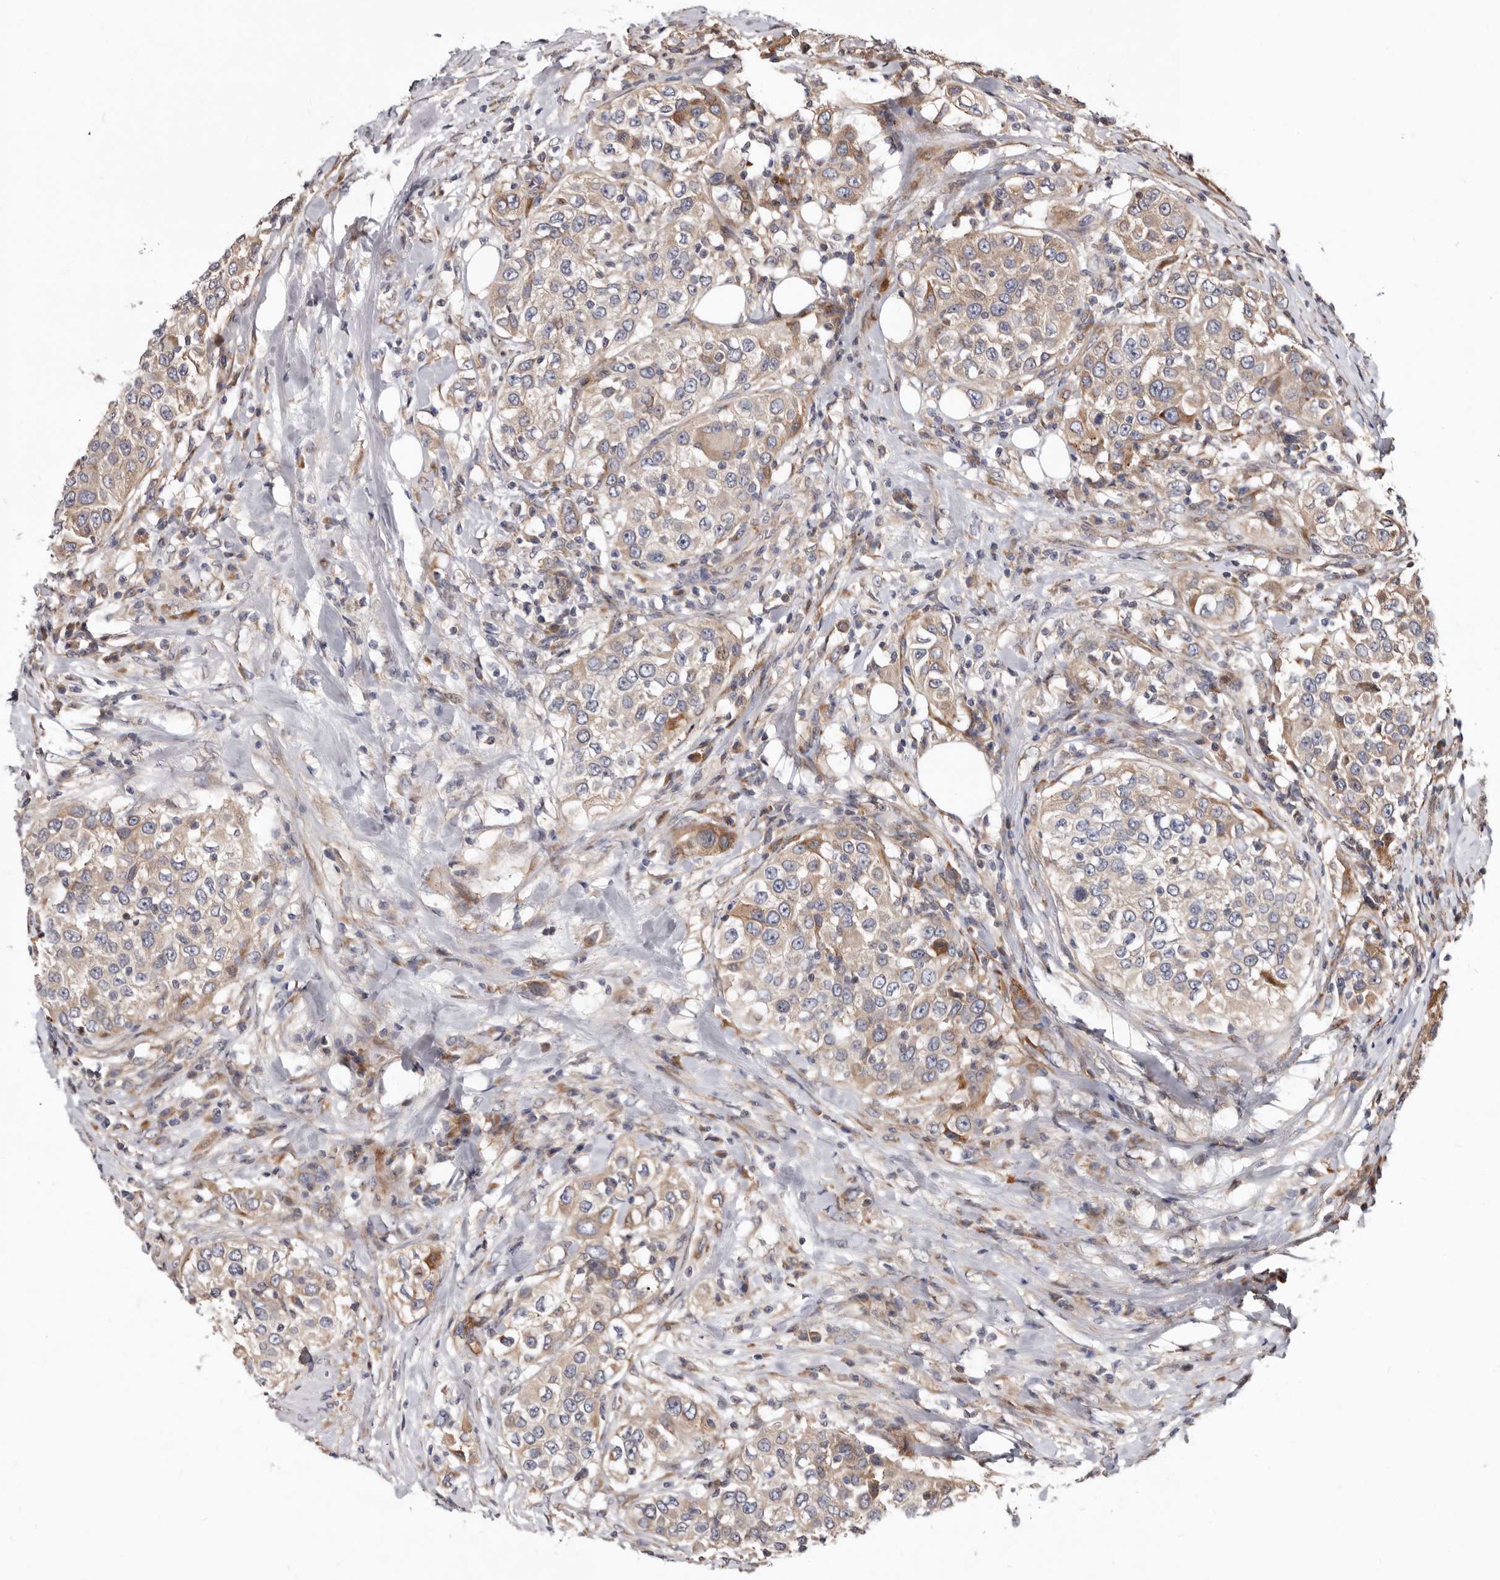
{"staining": {"intensity": "moderate", "quantity": "<25%", "location": "cytoplasmic/membranous"}, "tissue": "urothelial cancer", "cell_type": "Tumor cells", "image_type": "cancer", "snomed": [{"axis": "morphology", "description": "Urothelial carcinoma, High grade"}, {"axis": "topography", "description": "Urinary bladder"}], "caption": "Protein staining of urothelial carcinoma (high-grade) tissue reveals moderate cytoplasmic/membranous expression in approximately <25% of tumor cells.", "gene": "WEE2", "patient": {"sex": "female", "age": 80}}